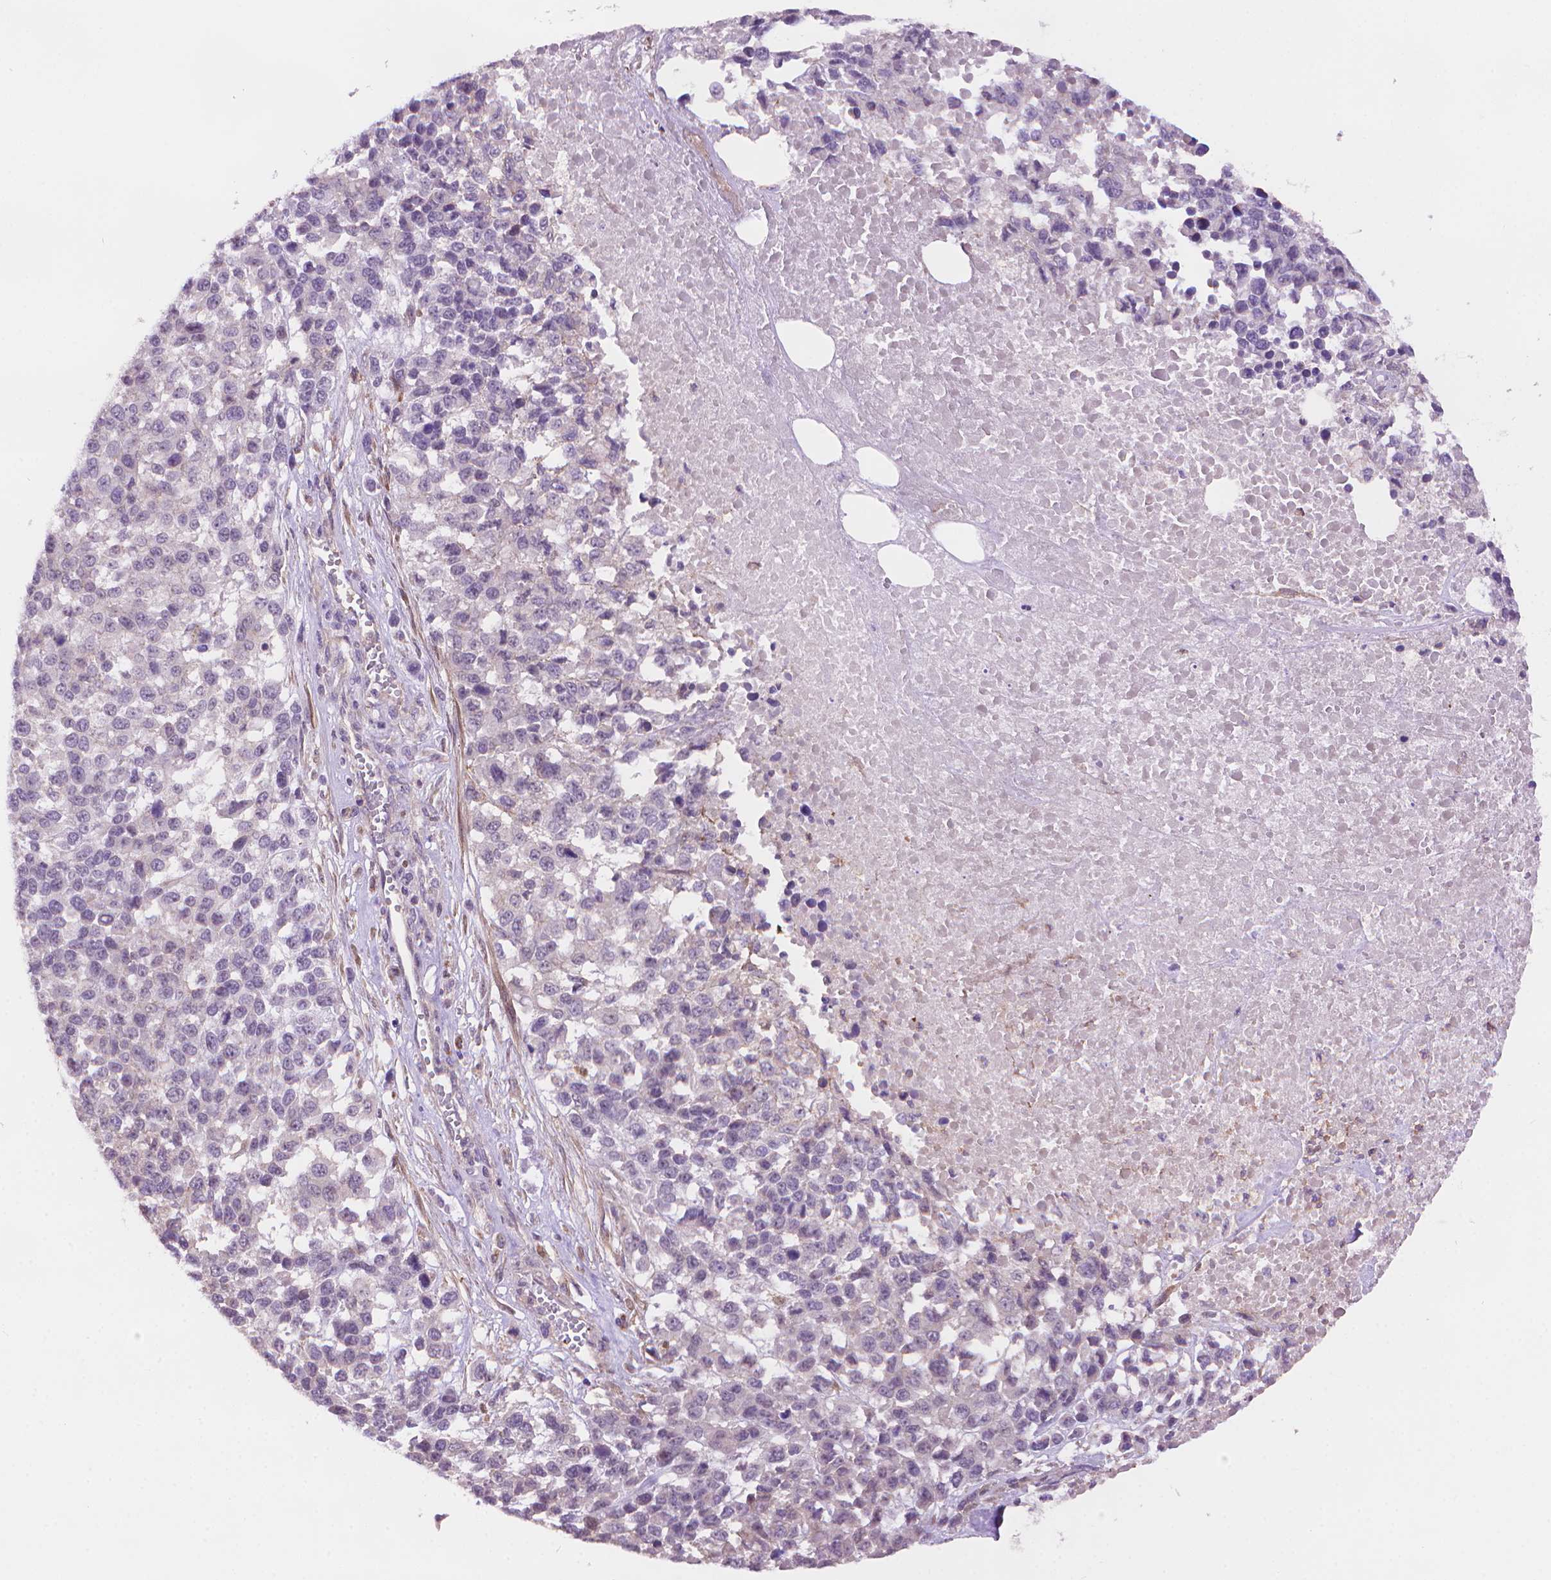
{"staining": {"intensity": "negative", "quantity": "none", "location": "none"}, "tissue": "melanoma", "cell_type": "Tumor cells", "image_type": "cancer", "snomed": [{"axis": "morphology", "description": "Malignant melanoma, Metastatic site"}, {"axis": "topography", "description": "Skin"}], "caption": "There is no significant staining in tumor cells of malignant melanoma (metastatic site). (DAB IHC with hematoxylin counter stain).", "gene": "AMMECR1", "patient": {"sex": "male", "age": 84}}